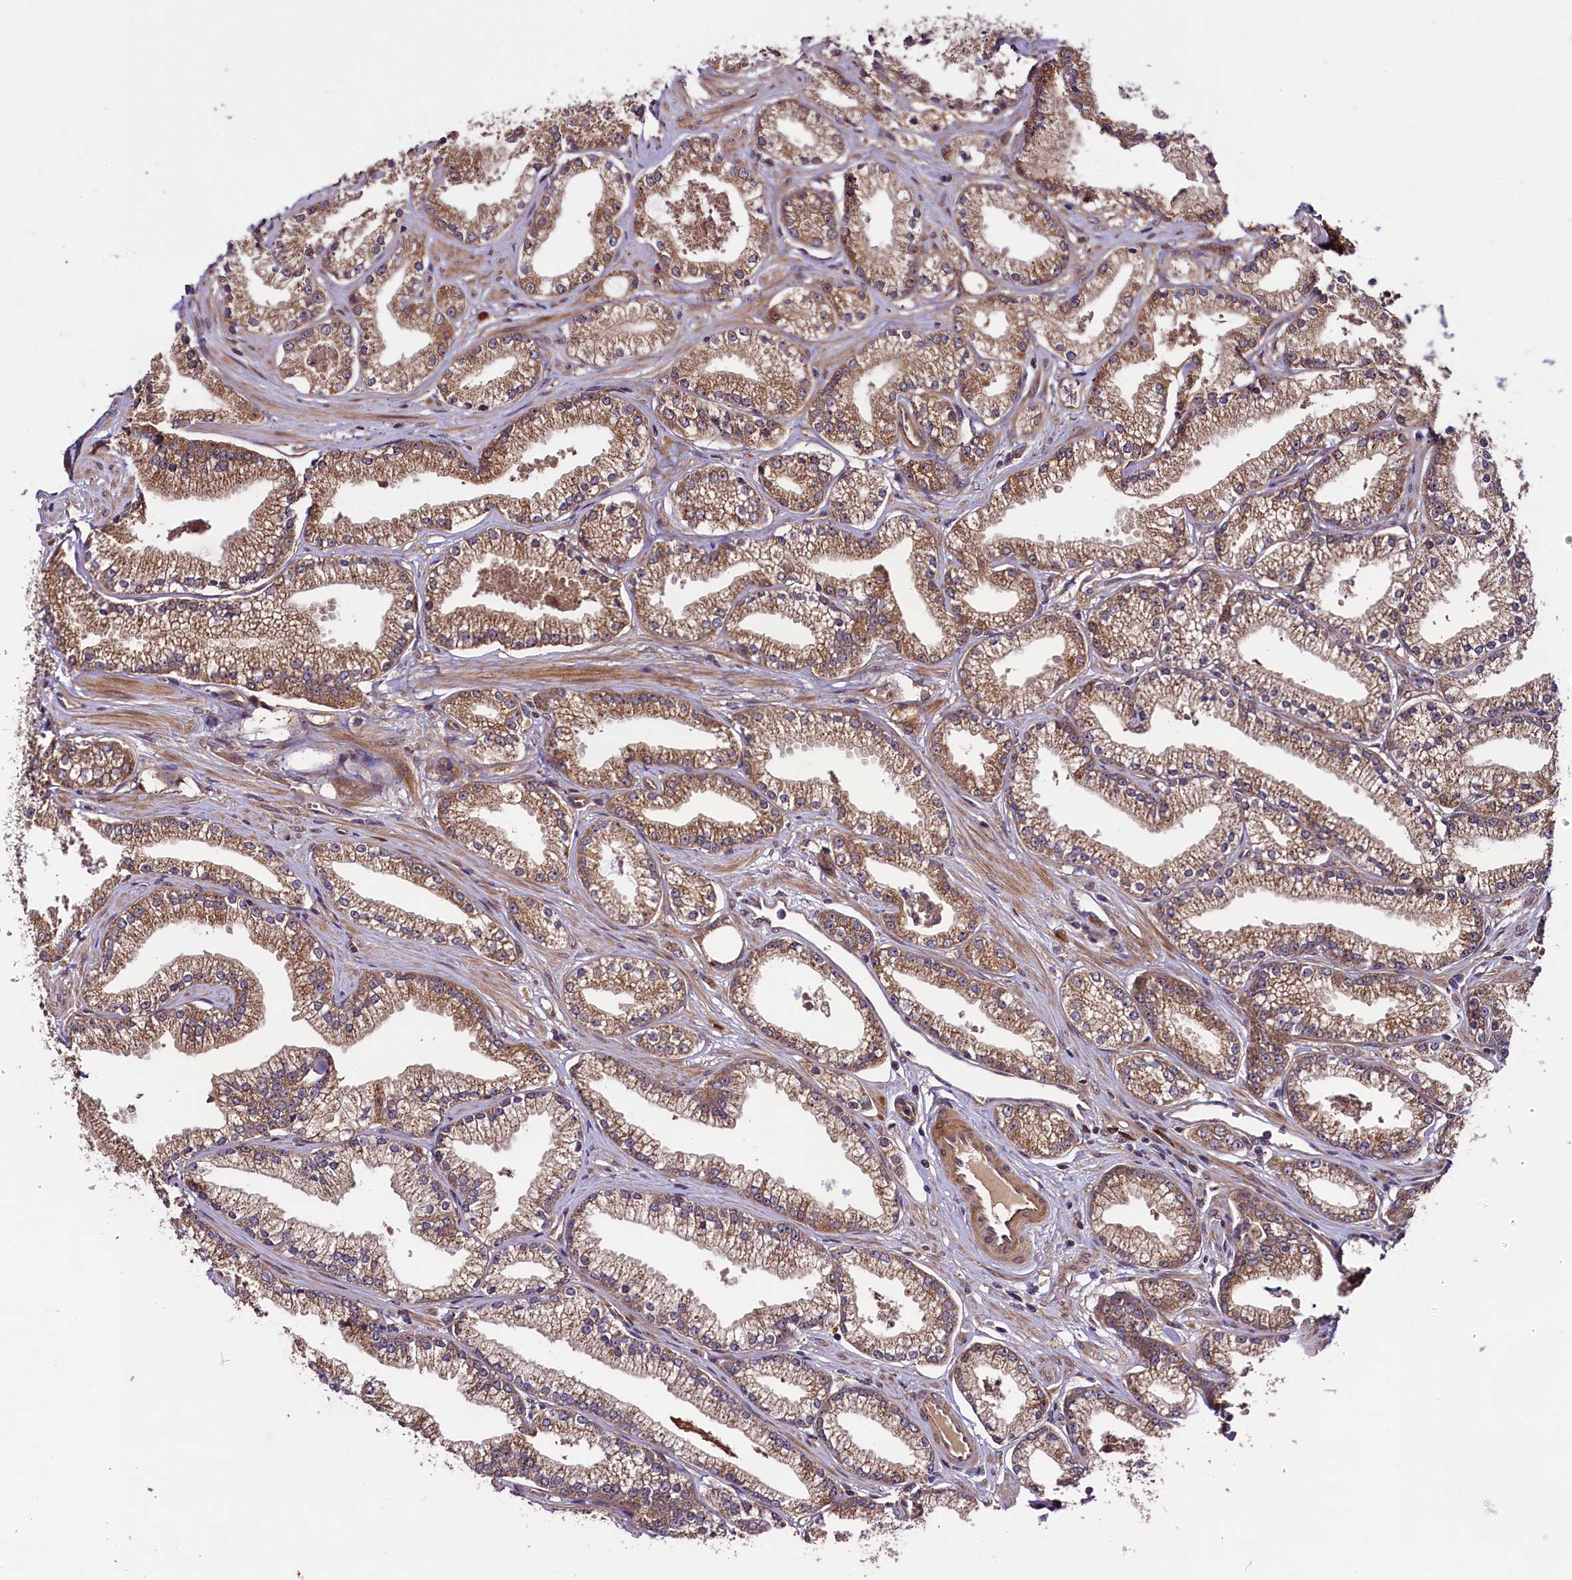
{"staining": {"intensity": "moderate", "quantity": ">75%", "location": "cytoplasmic/membranous"}, "tissue": "prostate cancer", "cell_type": "Tumor cells", "image_type": "cancer", "snomed": [{"axis": "morphology", "description": "Adenocarcinoma, High grade"}, {"axis": "topography", "description": "Prostate"}], "caption": "Immunohistochemistry image of neoplastic tissue: prostate cancer stained using immunohistochemistry (IHC) displays medium levels of moderate protein expression localized specifically in the cytoplasmic/membranous of tumor cells, appearing as a cytoplasmic/membranous brown color.", "gene": "RPUSD2", "patient": {"sex": "male", "age": 67}}